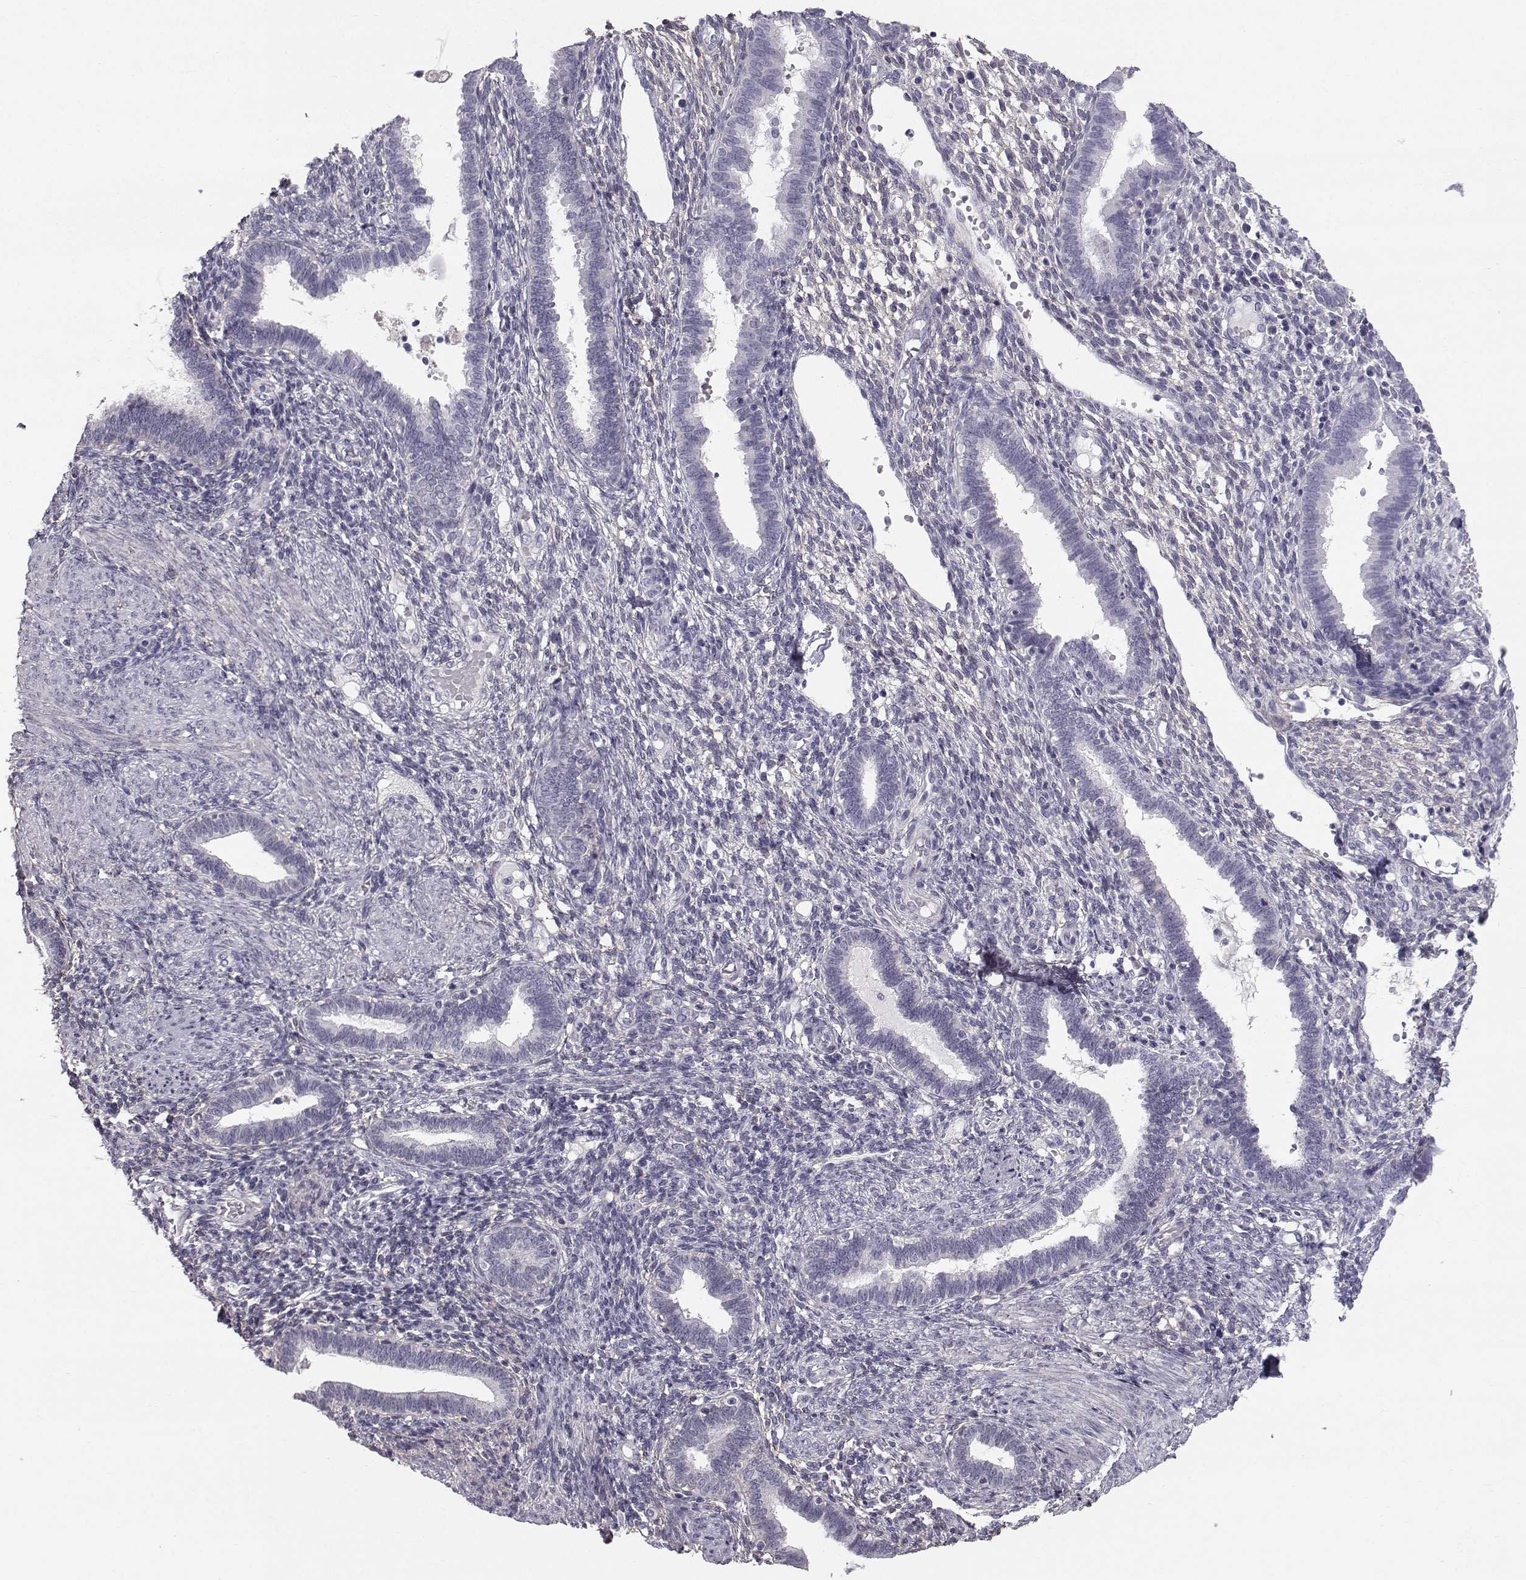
{"staining": {"intensity": "negative", "quantity": "none", "location": "none"}, "tissue": "endometrium", "cell_type": "Cells in endometrial stroma", "image_type": "normal", "snomed": [{"axis": "morphology", "description": "Normal tissue, NOS"}, {"axis": "topography", "description": "Endometrium"}], "caption": "Human endometrium stained for a protein using immunohistochemistry exhibits no positivity in cells in endometrial stroma.", "gene": "SPDYE4", "patient": {"sex": "female", "age": 42}}